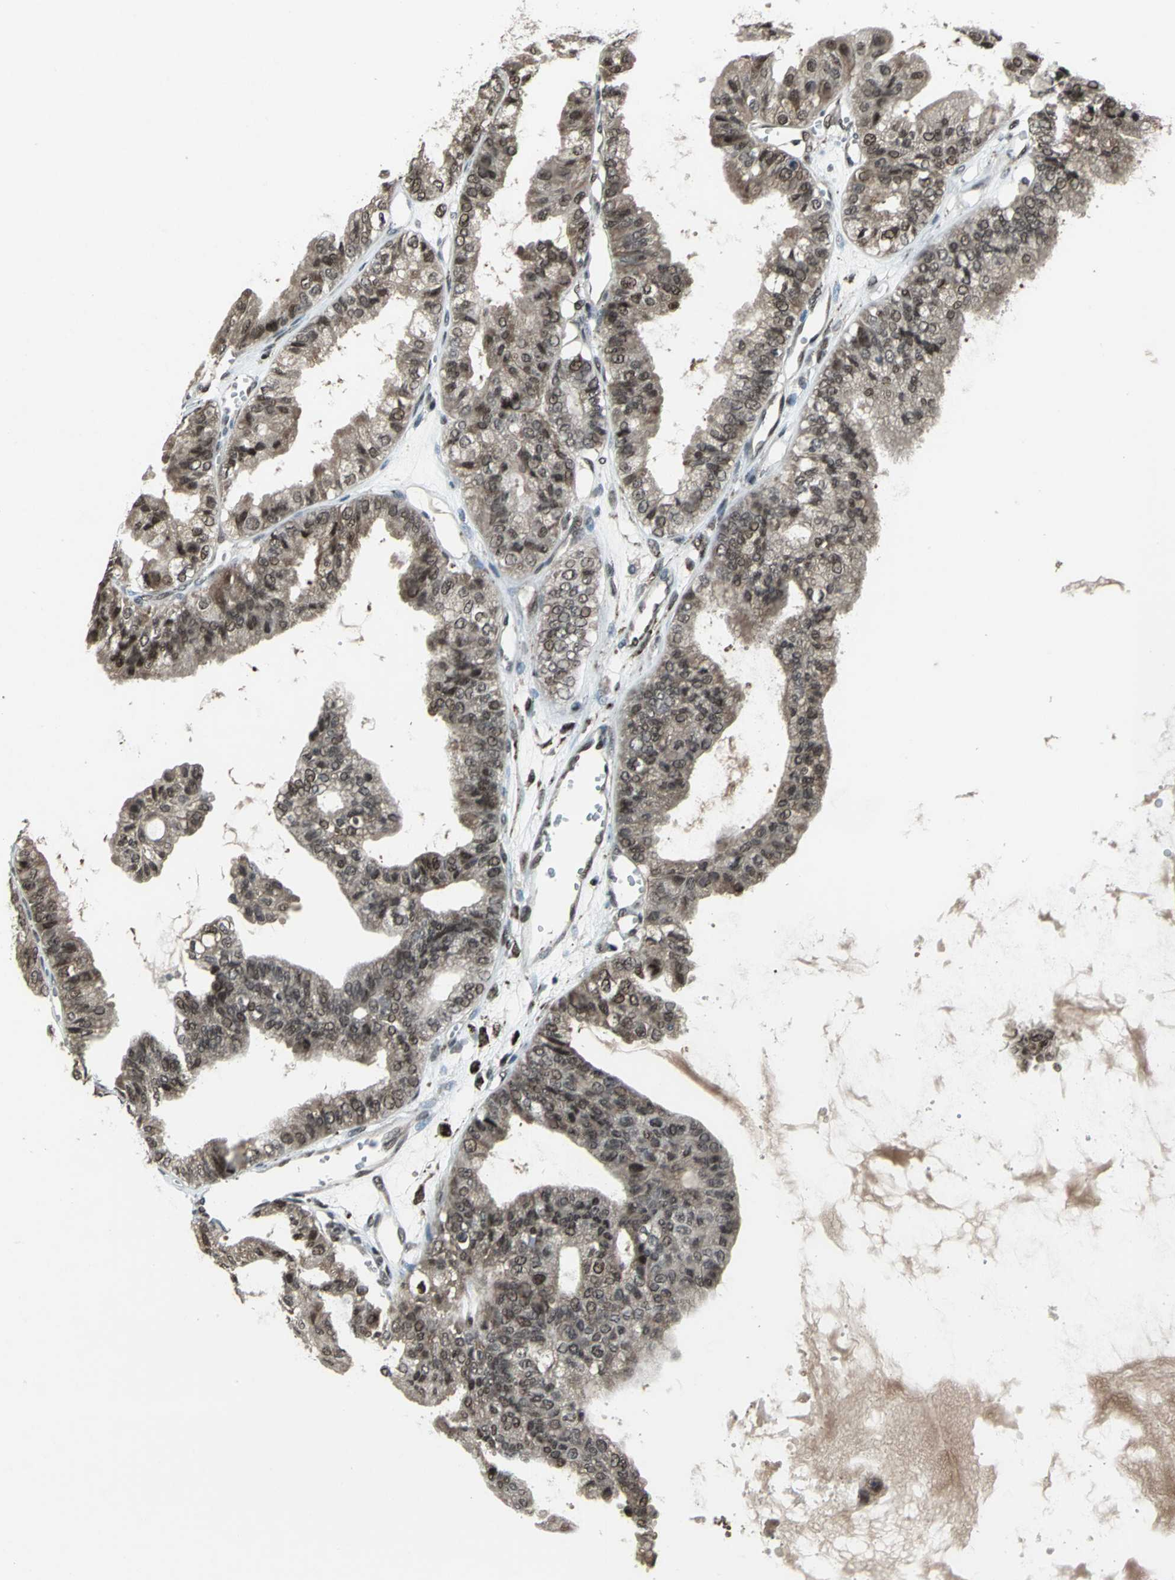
{"staining": {"intensity": "moderate", "quantity": ">75%", "location": "cytoplasmic/membranous,nuclear"}, "tissue": "ovarian cancer", "cell_type": "Tumor cells", "image_type": "cancer", "snomed": [{"axis": "morphology", "description": "Carcinoma, NOS"}, {"axis": "morphology", "description": "Carcinoma, endometroid"}, {"axis": "topography", "description": "Ovary"}], "caption": "Immunohistochemical staining of human ovarian endometroid carcinoma reveals medium levels of moderate cytoplasmic/membranous and nuclear positivity in approximately >75% of tumor cells.", "gene": "COPS5", "patient": {"sex": "female", "age": 50}}